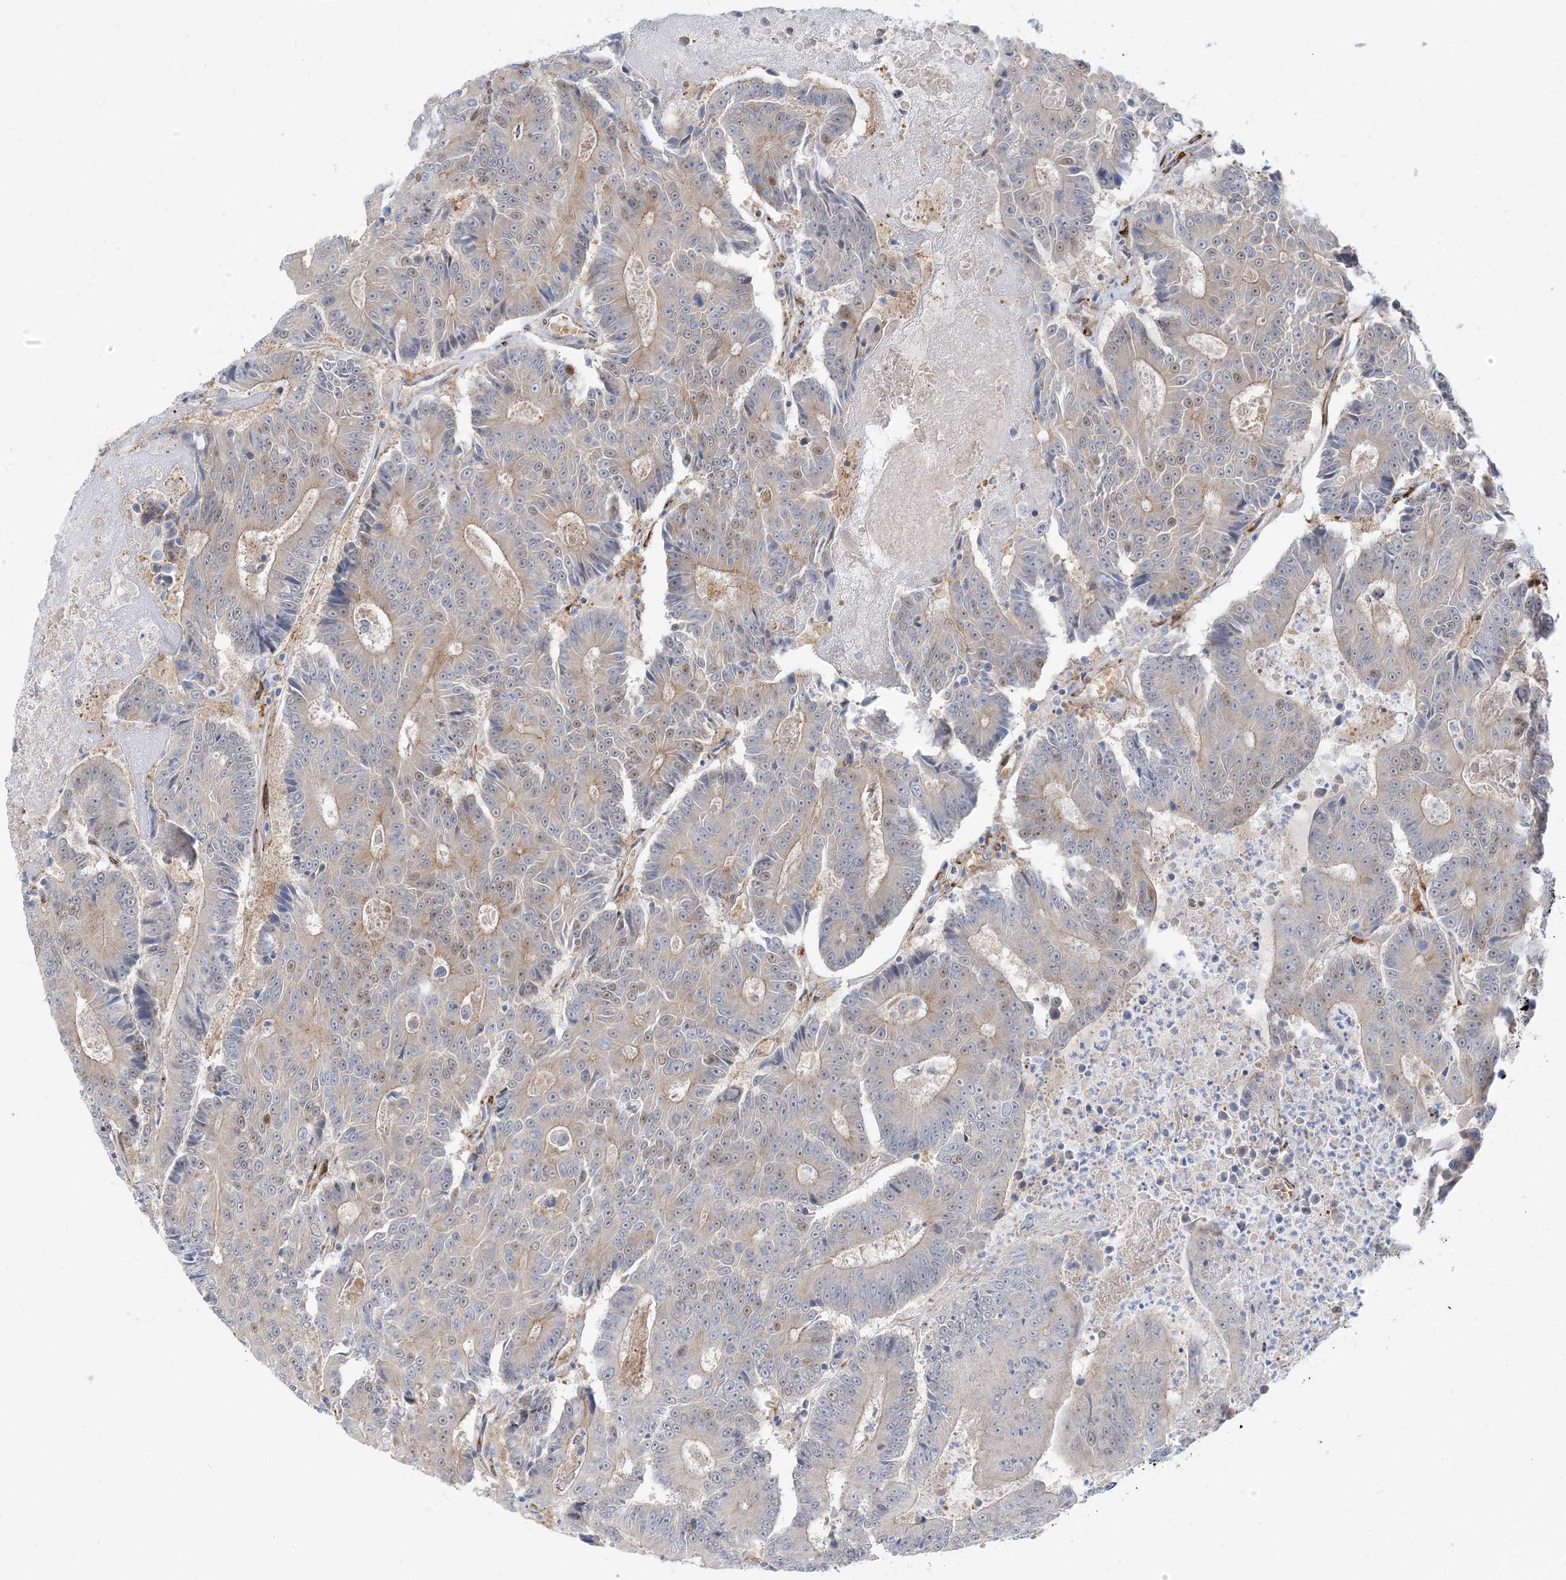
{"staining": {"intensity": "weak", "quantity": "<25%", "location": "cytoplasmic/membranous"}, "tissue": "colorectal cancer", "cell_type": "Tumor cells", "image_type": "cancer", "snomed": [{"axis": "morphology", "description": "Adenocarcinoma, NOS"}, {"axis": "topography", "description": "Colon"}], "caption": "Tumor cells are negative for protein expression in human colorectal adenocarcinoma.", "gene": "RIN1", "patient": {"sex": "male", "age": 83}}